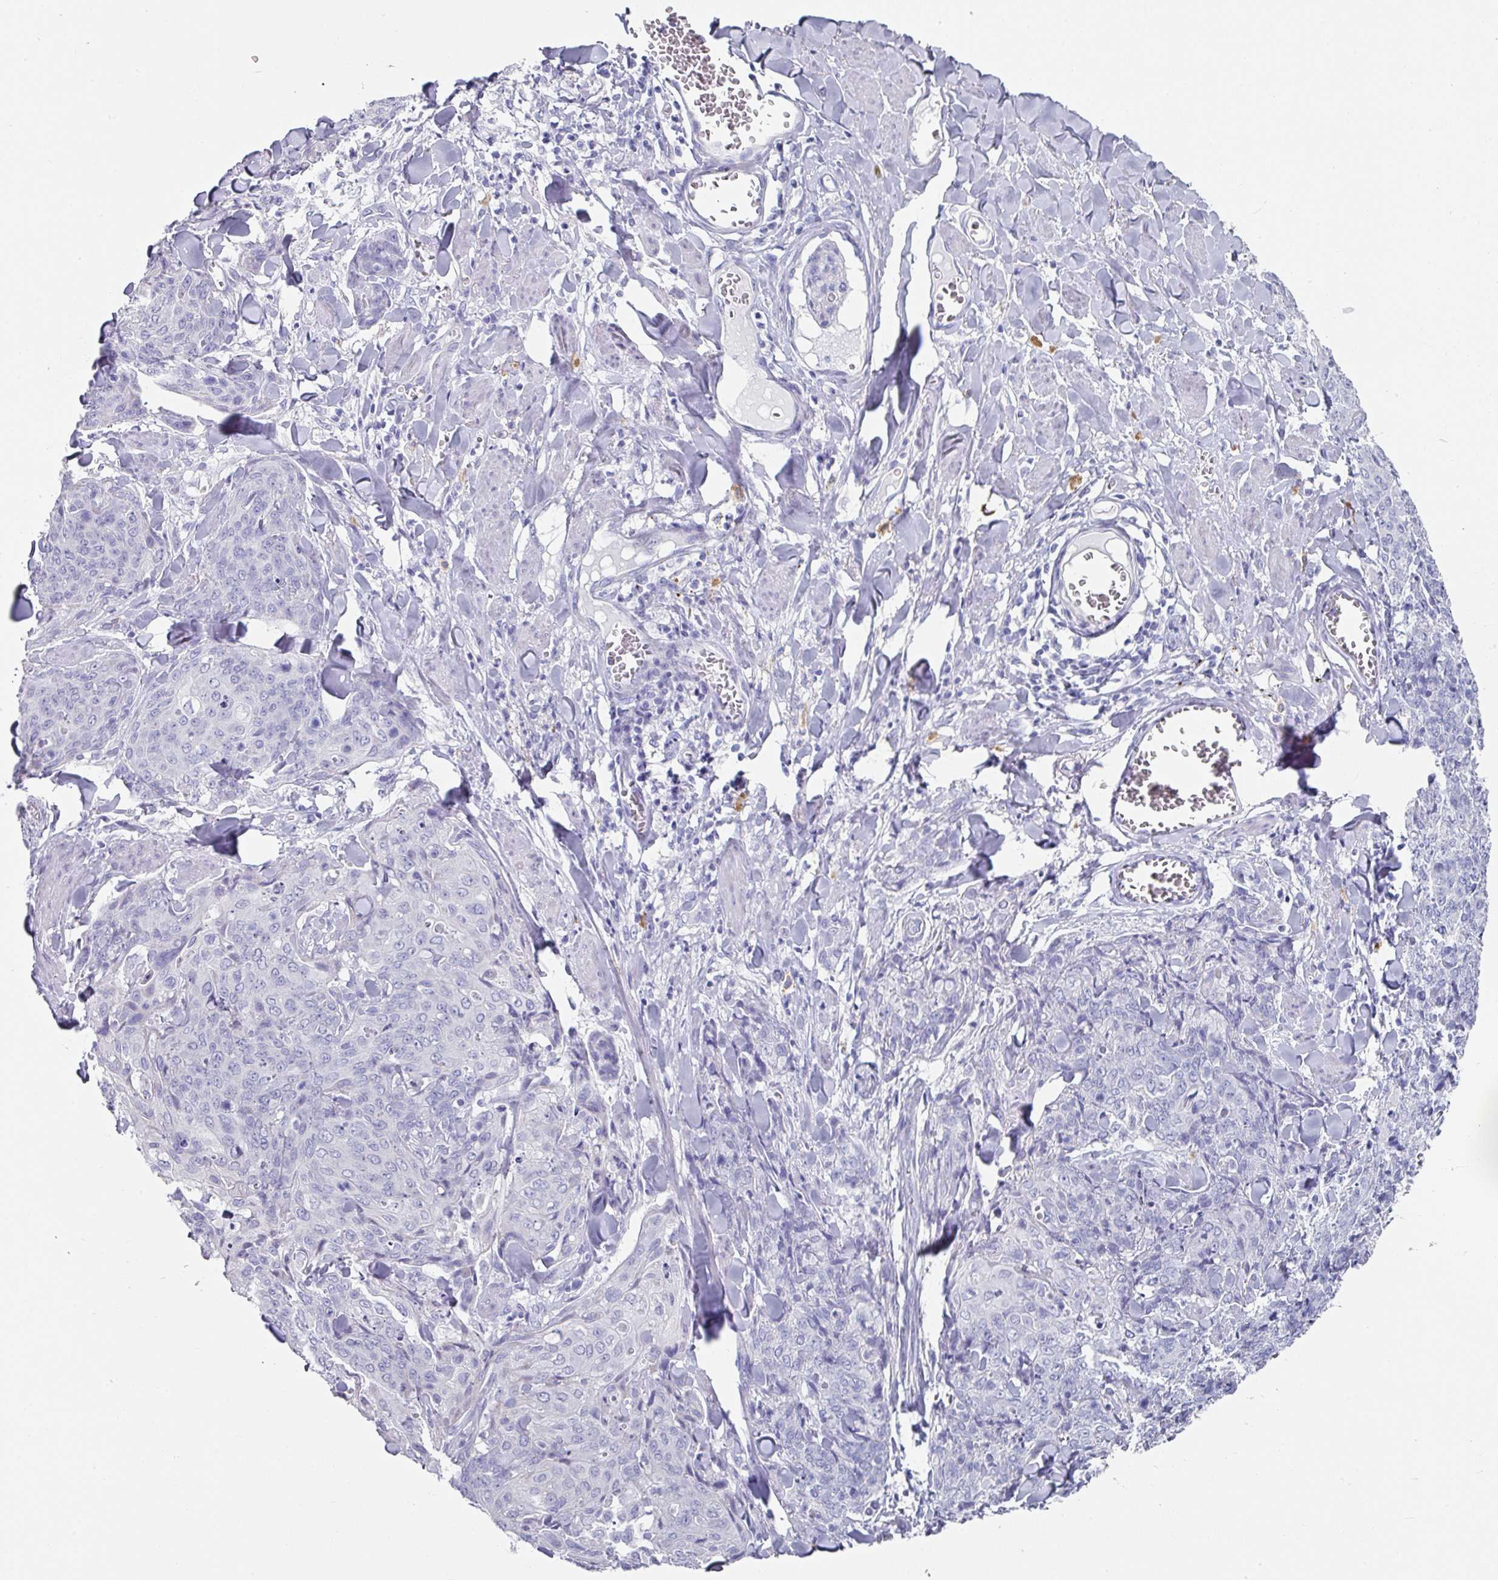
{"staining": {"intensity": "negative", "quantity": "none", "location": "none"}, "tissue": "skin cancer", "cell_type": "Tumor cells", "image_type": "cancer", "snomed": [{"axis": "morphology", "description": "Squamous cell carcinoma, NOS"}, {"axis": "topography", "description": "Skin"}, {"axis": "topography", "description": "Vulva"}], "caption": "This is an immunohistochemistry (IHC) micrograph of human skin squamous cell carcinoma. There is no staining in tumor cells.", "gene": "SETBP1", "patient": {"sex": "female", "age": 85}}